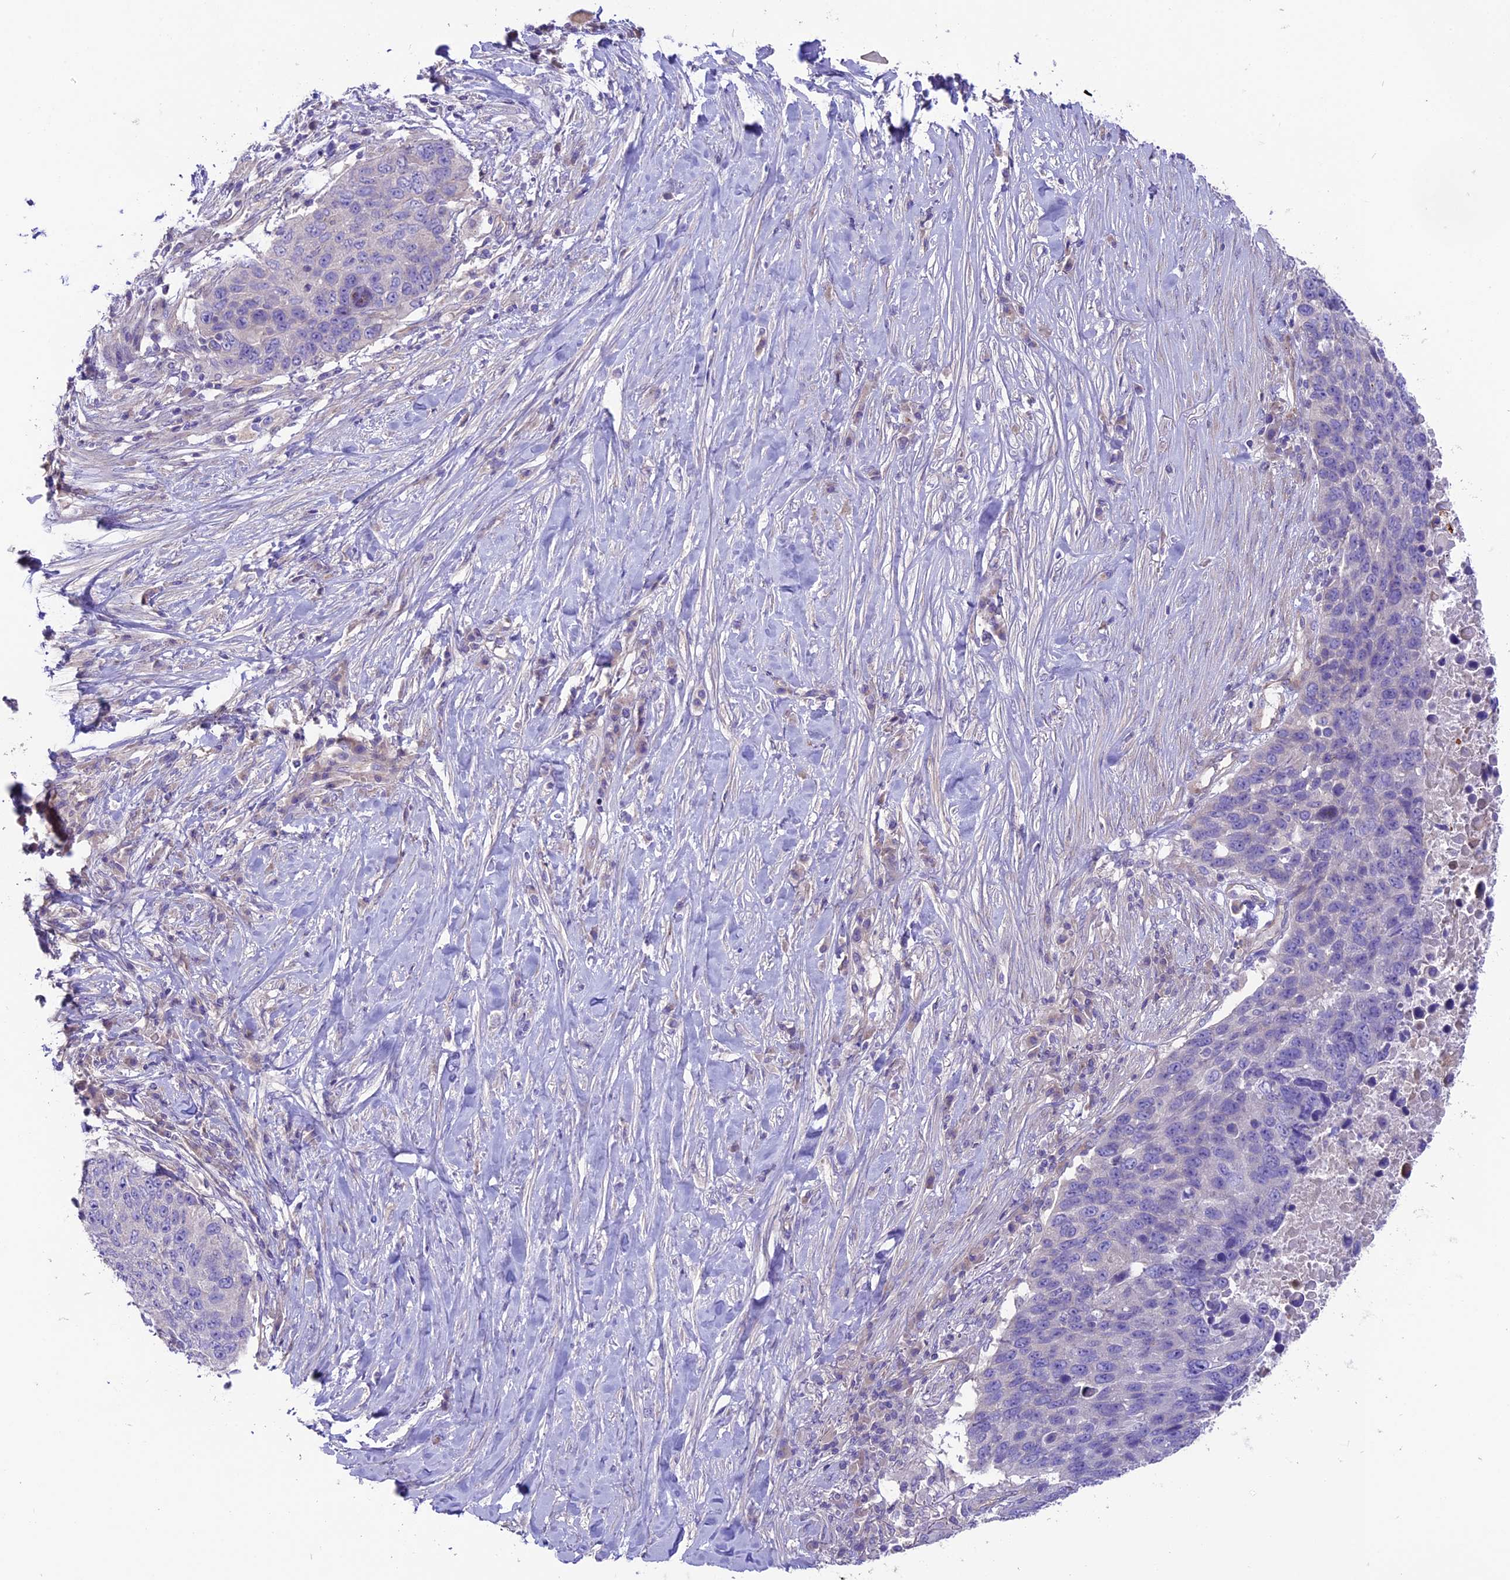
{"staining": {"intensity": "negative", "quantity": "none", "location": "none"}, "tissue": "lung cancer", "cell_type": "Tumor cells", "image_type": "cancer", "snomed": [{"axis": "morphology", "description": "Normal tissue, NOS"}, {"axis": "morphology", "description": "Squamous cell carcinoma, NOS"}, {"axis": "topography", "description": "Lymph node"}, {"axis": "topography", "description": "Lung"}], "caption": "Immunohistochemistry image of human lung cancer (squamous cell carcinoma) stained for a protein (brown), which demonstrates no staining in tumor cells.", "gene": "CD99L2", "patient": {"sex": "male", "age": 66}}